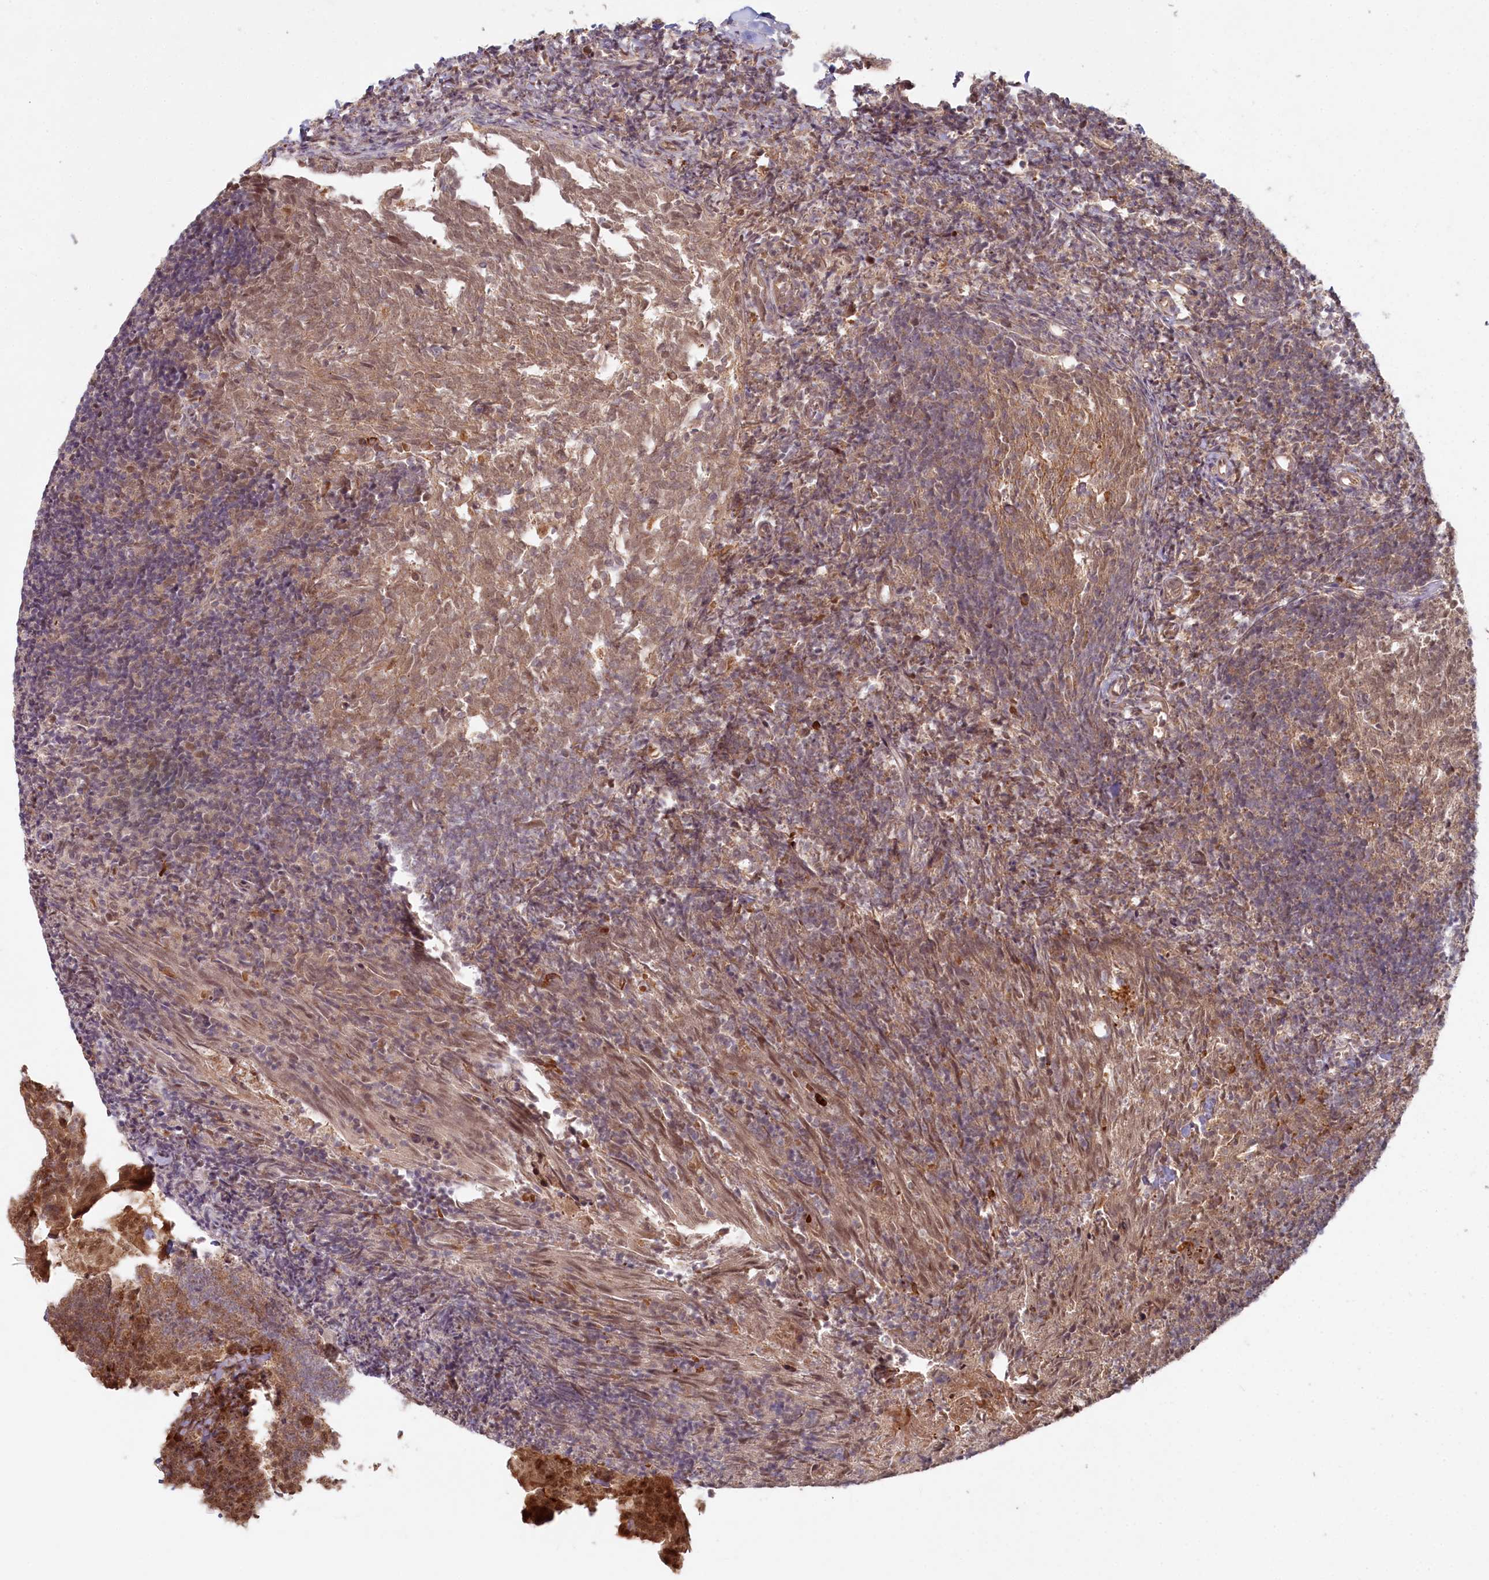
{"staining": {"intensity": "moderate", "quantity": ">75%", "location": "cytoplasmic/membranous,nuclear"}, "tissue": "tonsil", "cell_type": "Germinal center cells", "image_type": "normal", "snomed": [{"axis": "morphology", "description": "Normal tissue, NOS"}, {"axis": "topography", "description": "Tonsil"}], "caption": "Immunohistochemical staining of benign tonsil displays medium levels of moderate cytoplasmic/membranous,nuclear expression in about >75% of germinal center cells.", "gene": "WAPL", "patient": {"sex": "female", "age": 10}}